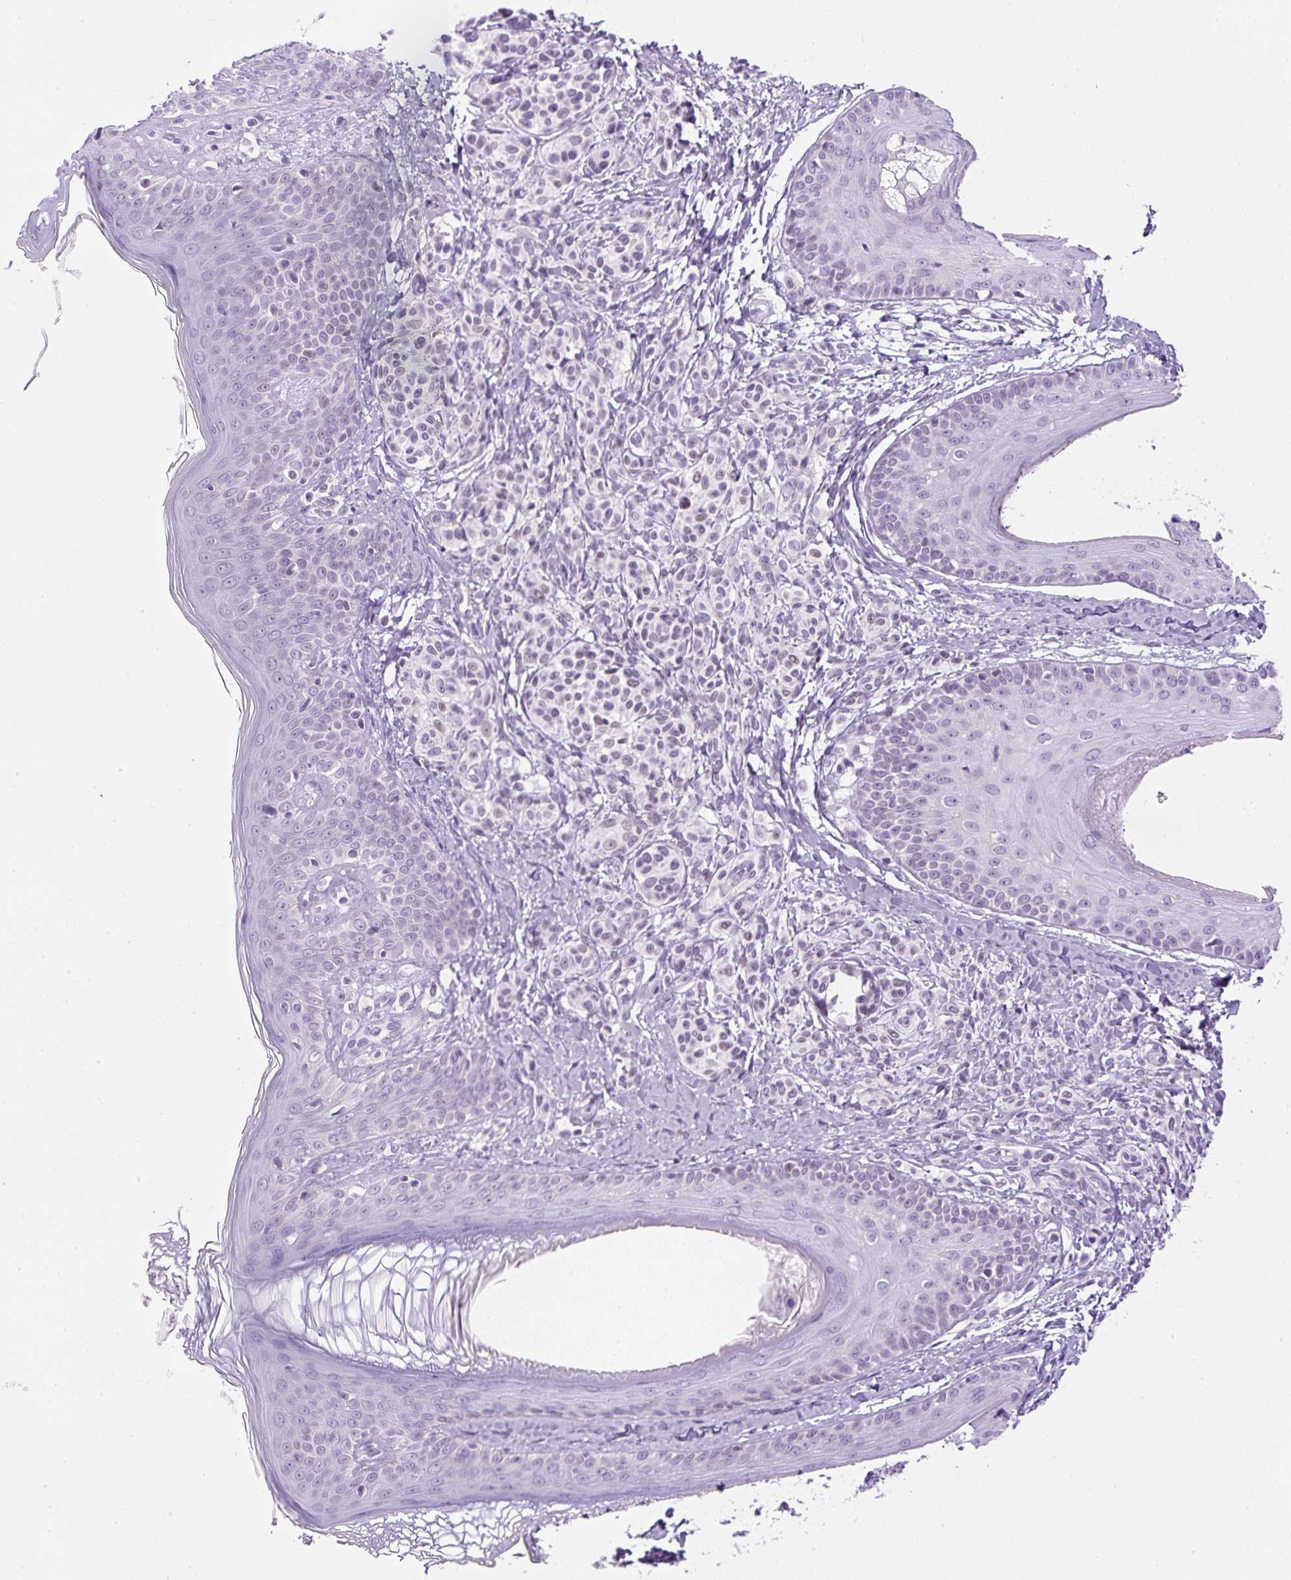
{"staining": {"intensity": "negative", "quantity": "none", "location": "none"}, "tissue": "skin", "cell_type": "Fibroblasts", "image_type": "normal", "snomed": [{"axis": "morphology", "description": "Normal tissue, NOS"}, {"axis": "topography", "description": "Skin"}], "caption": "An immunohistochemistry micrograph of normal skin is shown. There is no staining in fibroblasts of skin. (DAB (3,3'-diaminobenzidine) immunohistochemistry visualized using brightfield microscopy, high magnification).", "gene": "RHBDD2", "patient": {"sex": "male", "age": 16}}